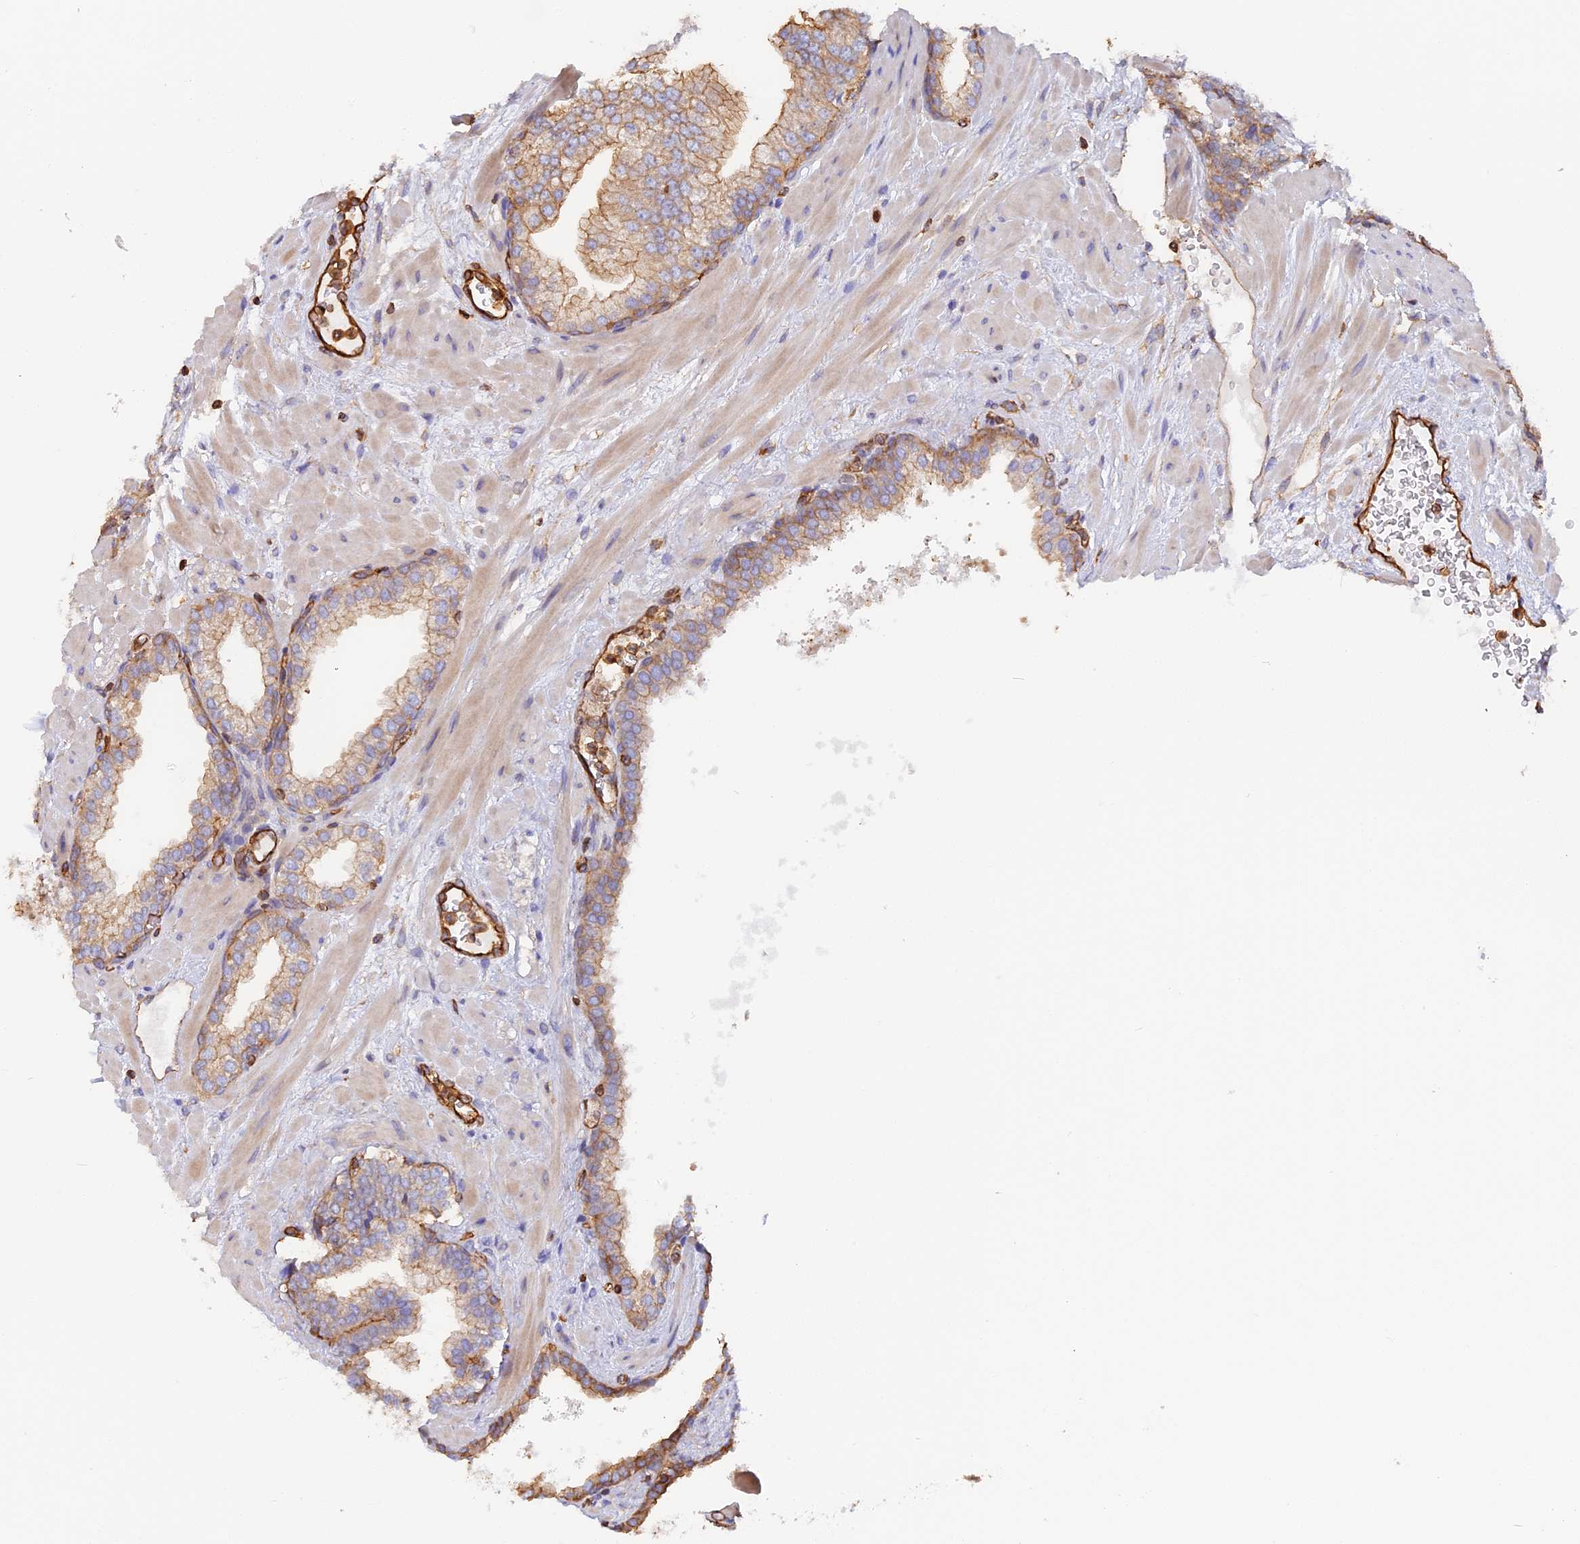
{"staining": {"intensity": "weak", "quantity": ">75%", "location": "cytoplasmic/membranous"}, "tissue": "prostate", "cell_type": "Glandular cells", "image_type": "normal", "snomed": [{"axis": "morphology", "description": "Normal tissue, NOS"}, {"axis": "topography", "description": "Prostate"}], "caption": "Prostate stained with DAB (3,3'-diaminobenzidine) immunohistochemistry (IHC) reveals low levels of weak cytoplasmic/membranous positivity in about >75% of glandular cells.", "gene": "VPS18", "patient": {"sex": "male", "age": 60}}